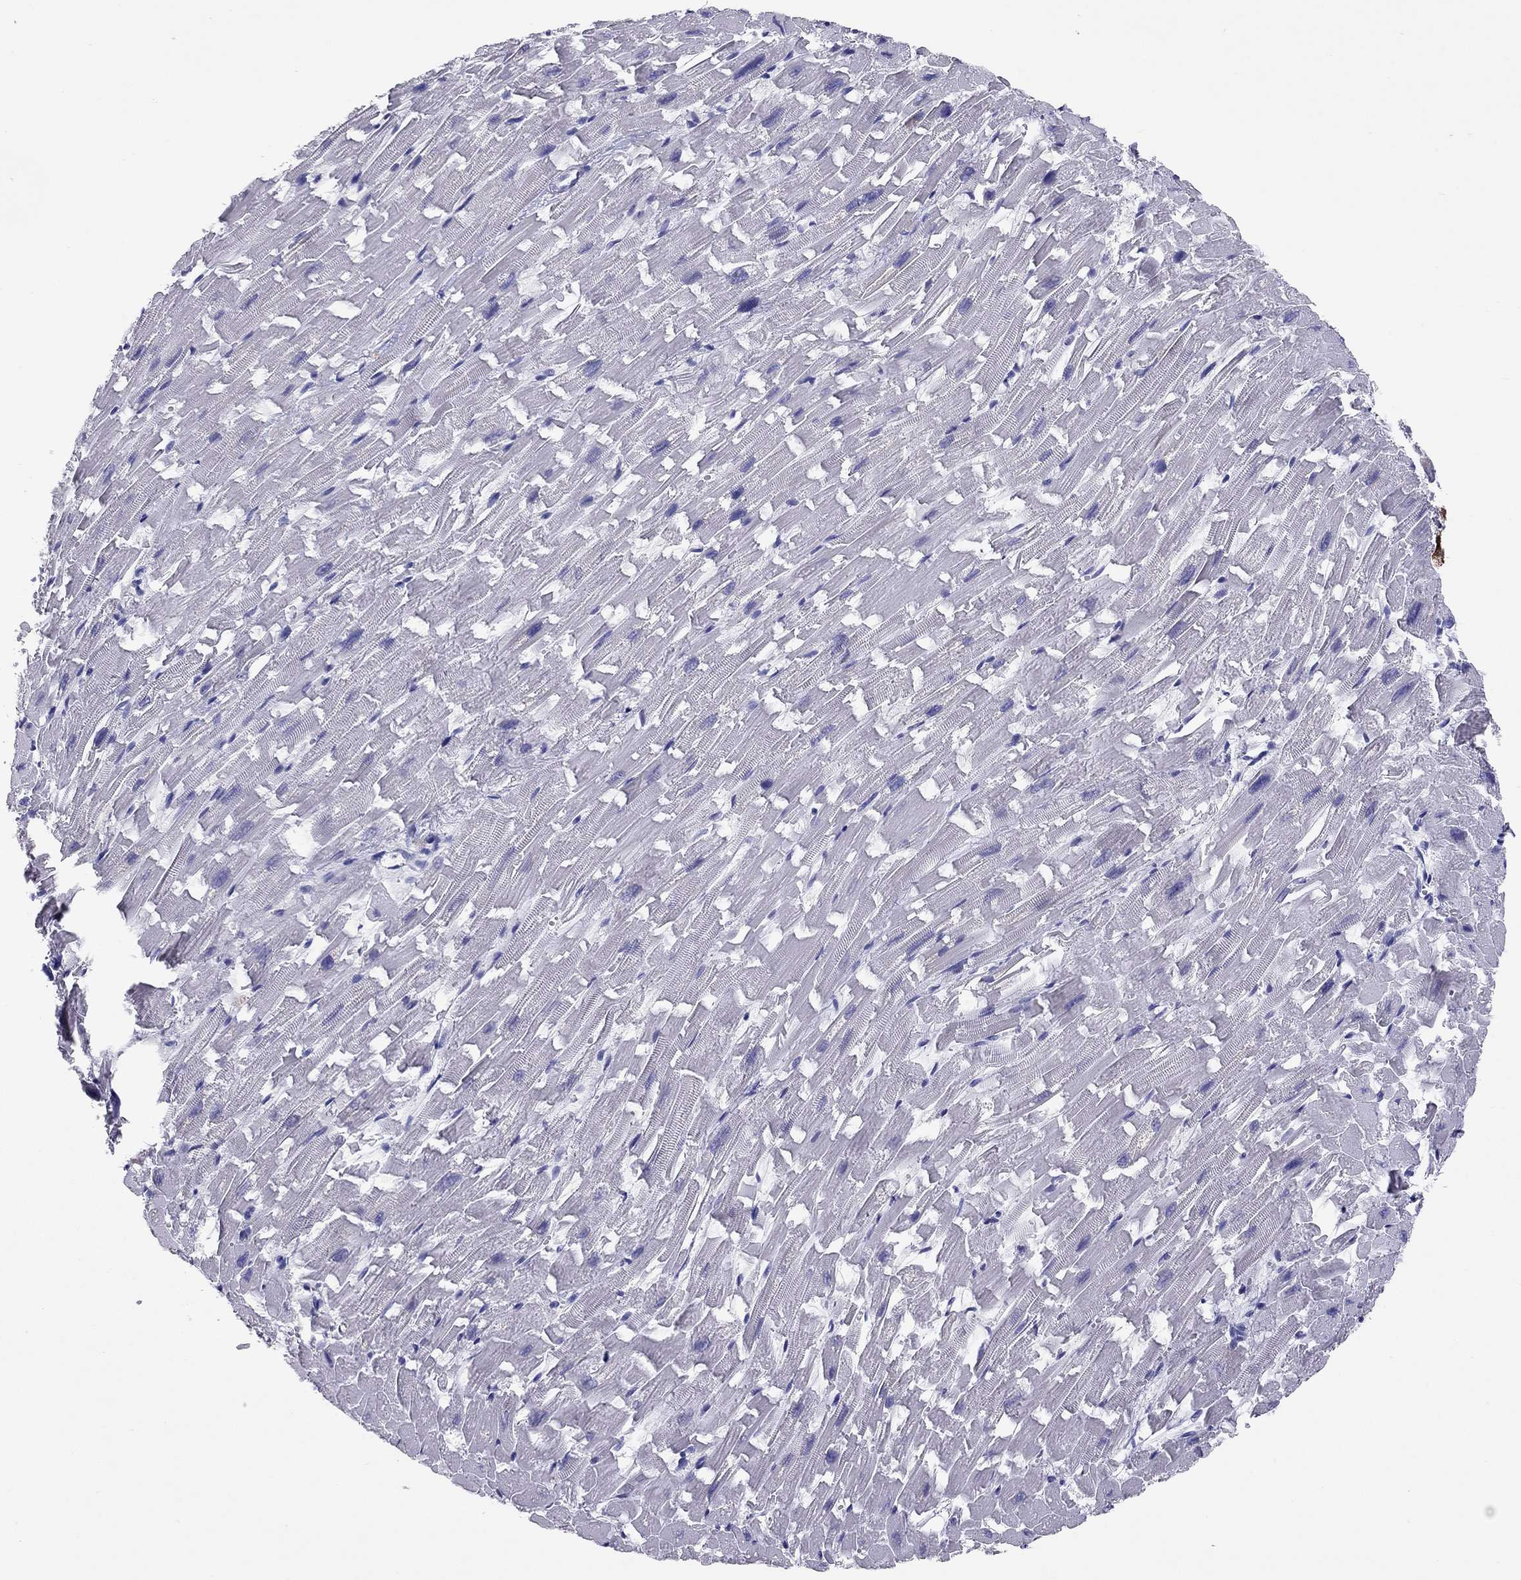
{"staining": {"intensity": "negative", "quantity": "none", "location": "none"}, "tissue": "heart muscle", "cell_type": "Cardiomyocytes", "image_type": "normal", "snomed": [{"axis": "morphology", "description": "Normal tissue, NOS"}, {"axis": "topography", "description": "Heart"}], "caption": "Immunohistochemistry (IHC) photomicrograph of benign heart muscle stained for a protein (brown), which exhibits no expression in cardiomyocytes. (Immunohistochemistry, brightfield microscopy, high magnification).", "gene": "CALHM1", "patient": {"sex": "female", "age": 64}}